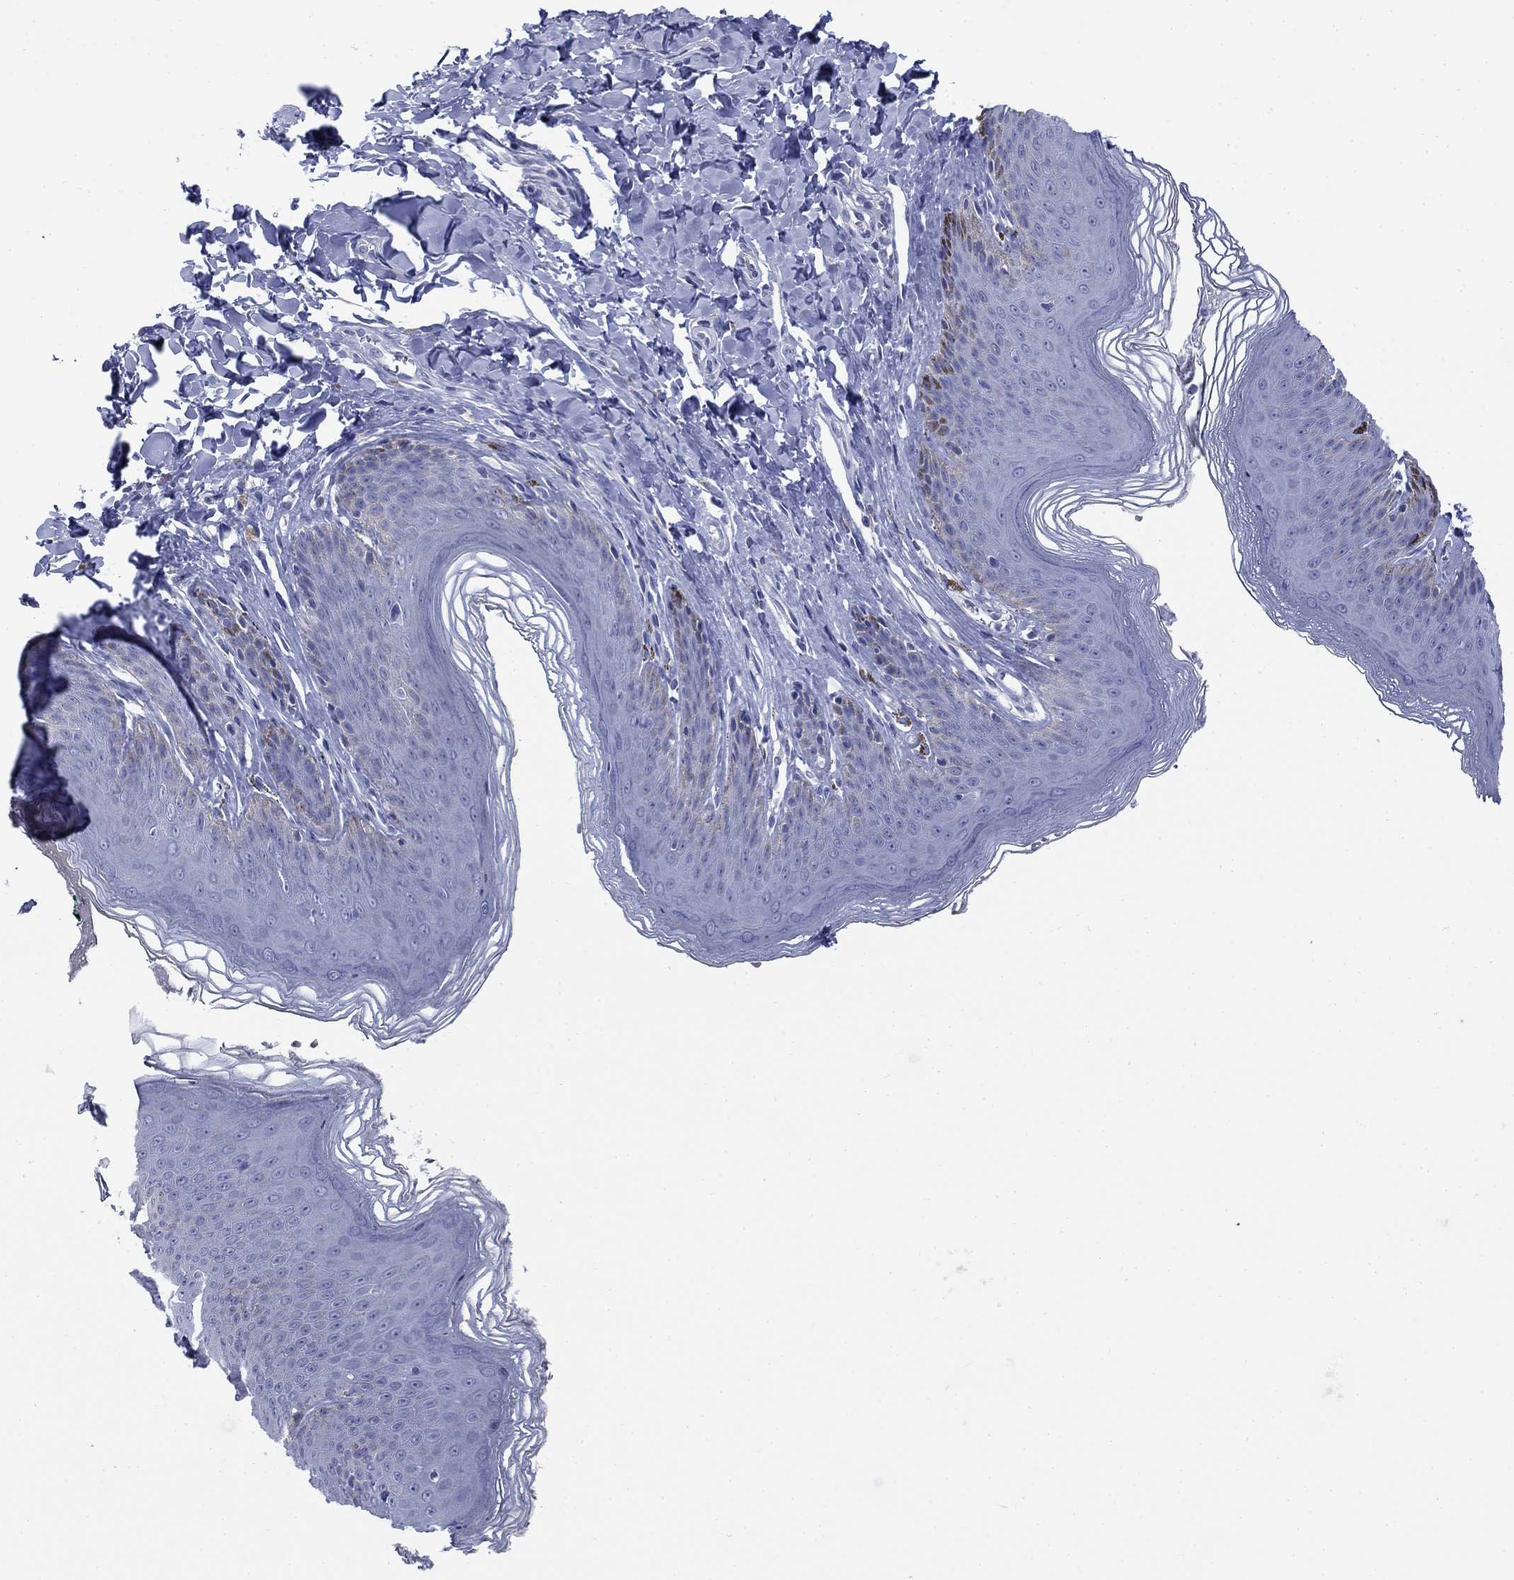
{"staining": {"intensity": "negative", "quantity": "none", "location": "none"}, "tissue": "skin", "cell_type": "Epidermal cells", "image_type": "normal", "snomed": [{"axis": "morphology", "description": "Normal tissue, NOS"}, {"axis": "topography", "description": "Vulva"}, {"axis": "topography", "description": "Peripheral nerve tissue"}], "caption": "Protein analysis of unremarkable skin shows no significant expression in epidermal cells. (Immunohistochemistry, brightfield microscopy, high magnification).", "gene": "IGF2BP3", "patient": {"sex": "female", "age": 66}}